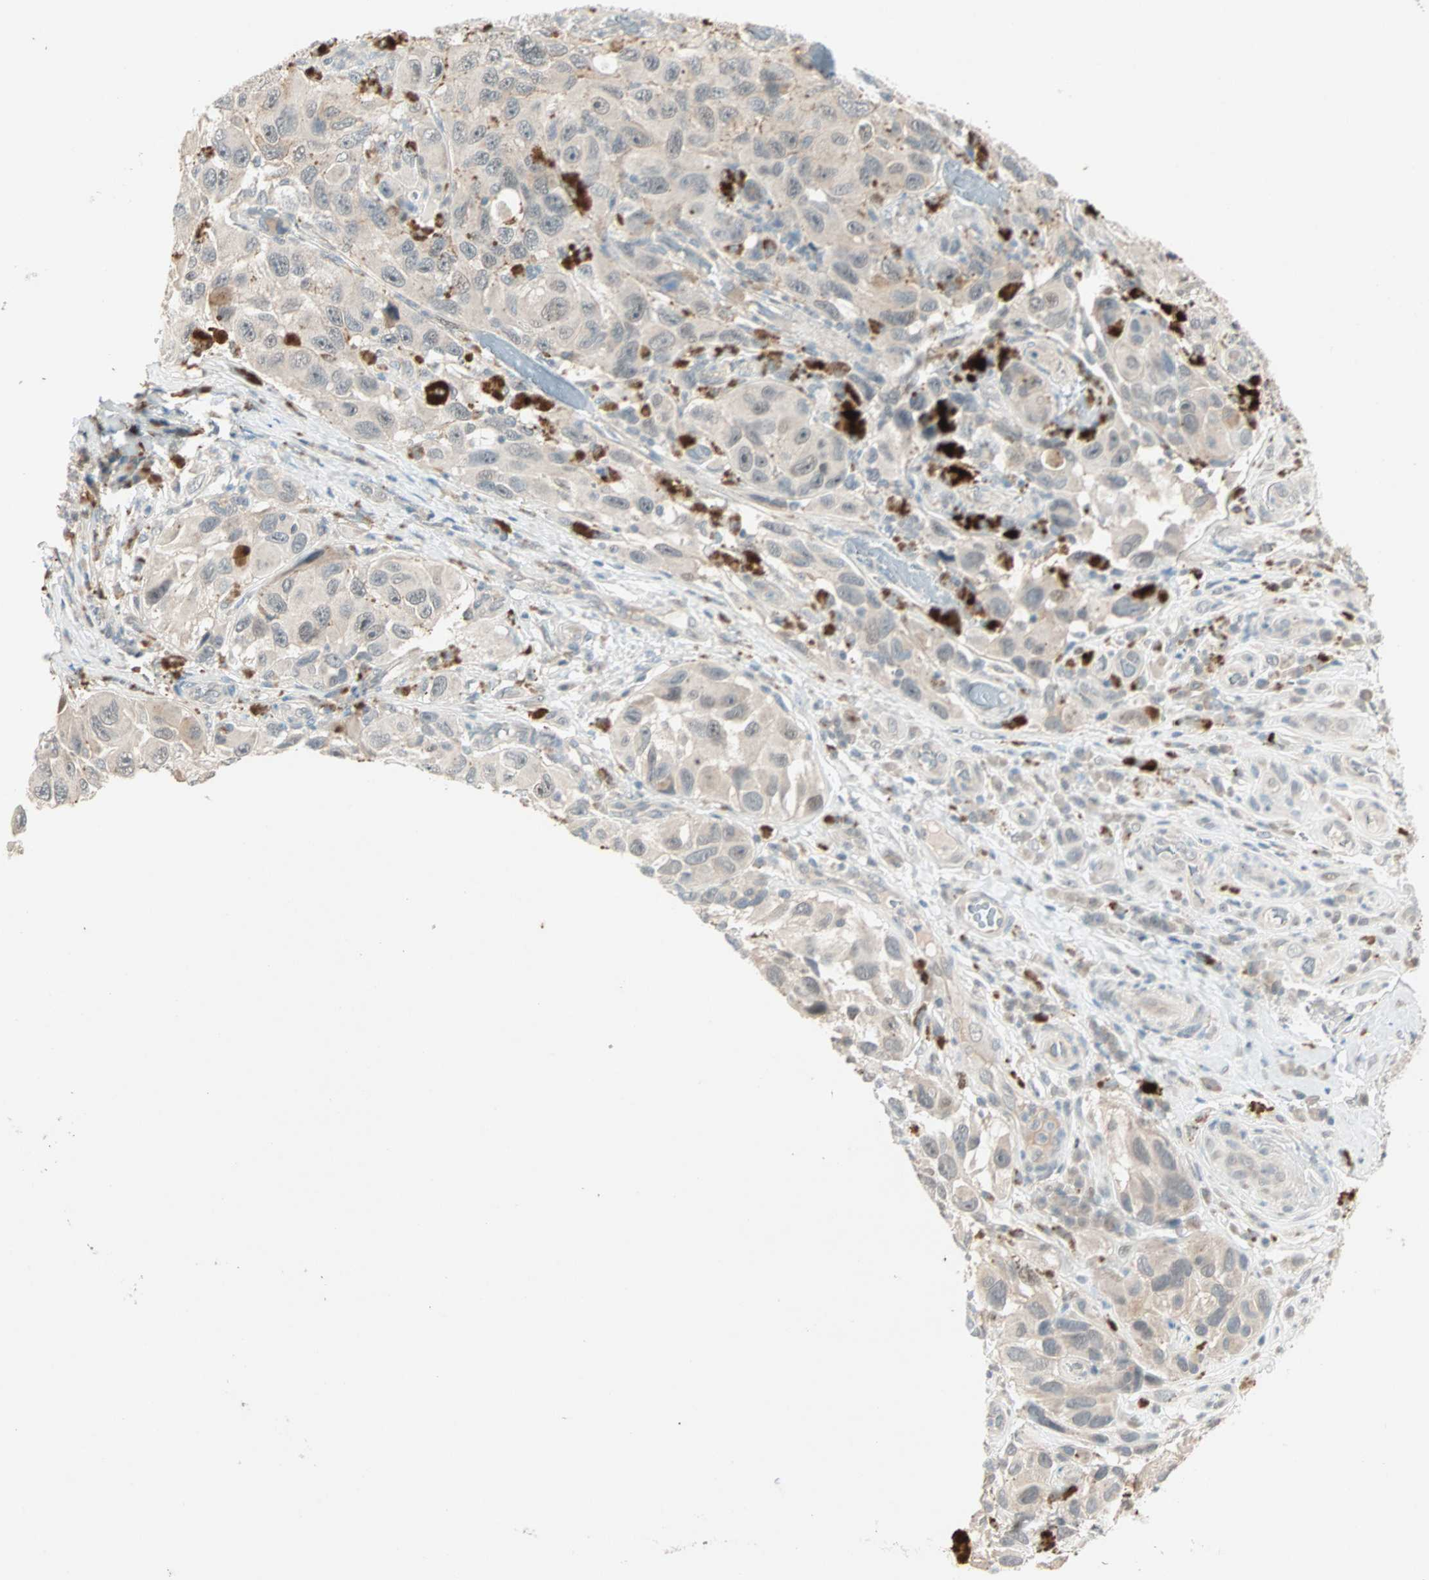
{"staining": {"intensity": "weak", "quantity": "25%-75%", "location": "cytoplasmic/membranous"}, "tissue": "melanoma", "cell_type": "Tumor cells", "image_type": "cancer", "snomed": [{"axis": "morphology", "description": "Malignant melanoma, NOS"}, {"axis": "topography", "description": "Skin"}], "caption": "IHC image of neoplastic tissue: human malignant melanoma stained using immunohistochemistry (IHC) reveals low levels of weak protein expression localized specifically in the cytoplasmic/membranous of tumor cells, appearing as a cytoplasmic/membranous brown color.", "gene": "RTL6", "patient": {"sex": "female", "age": 73}}